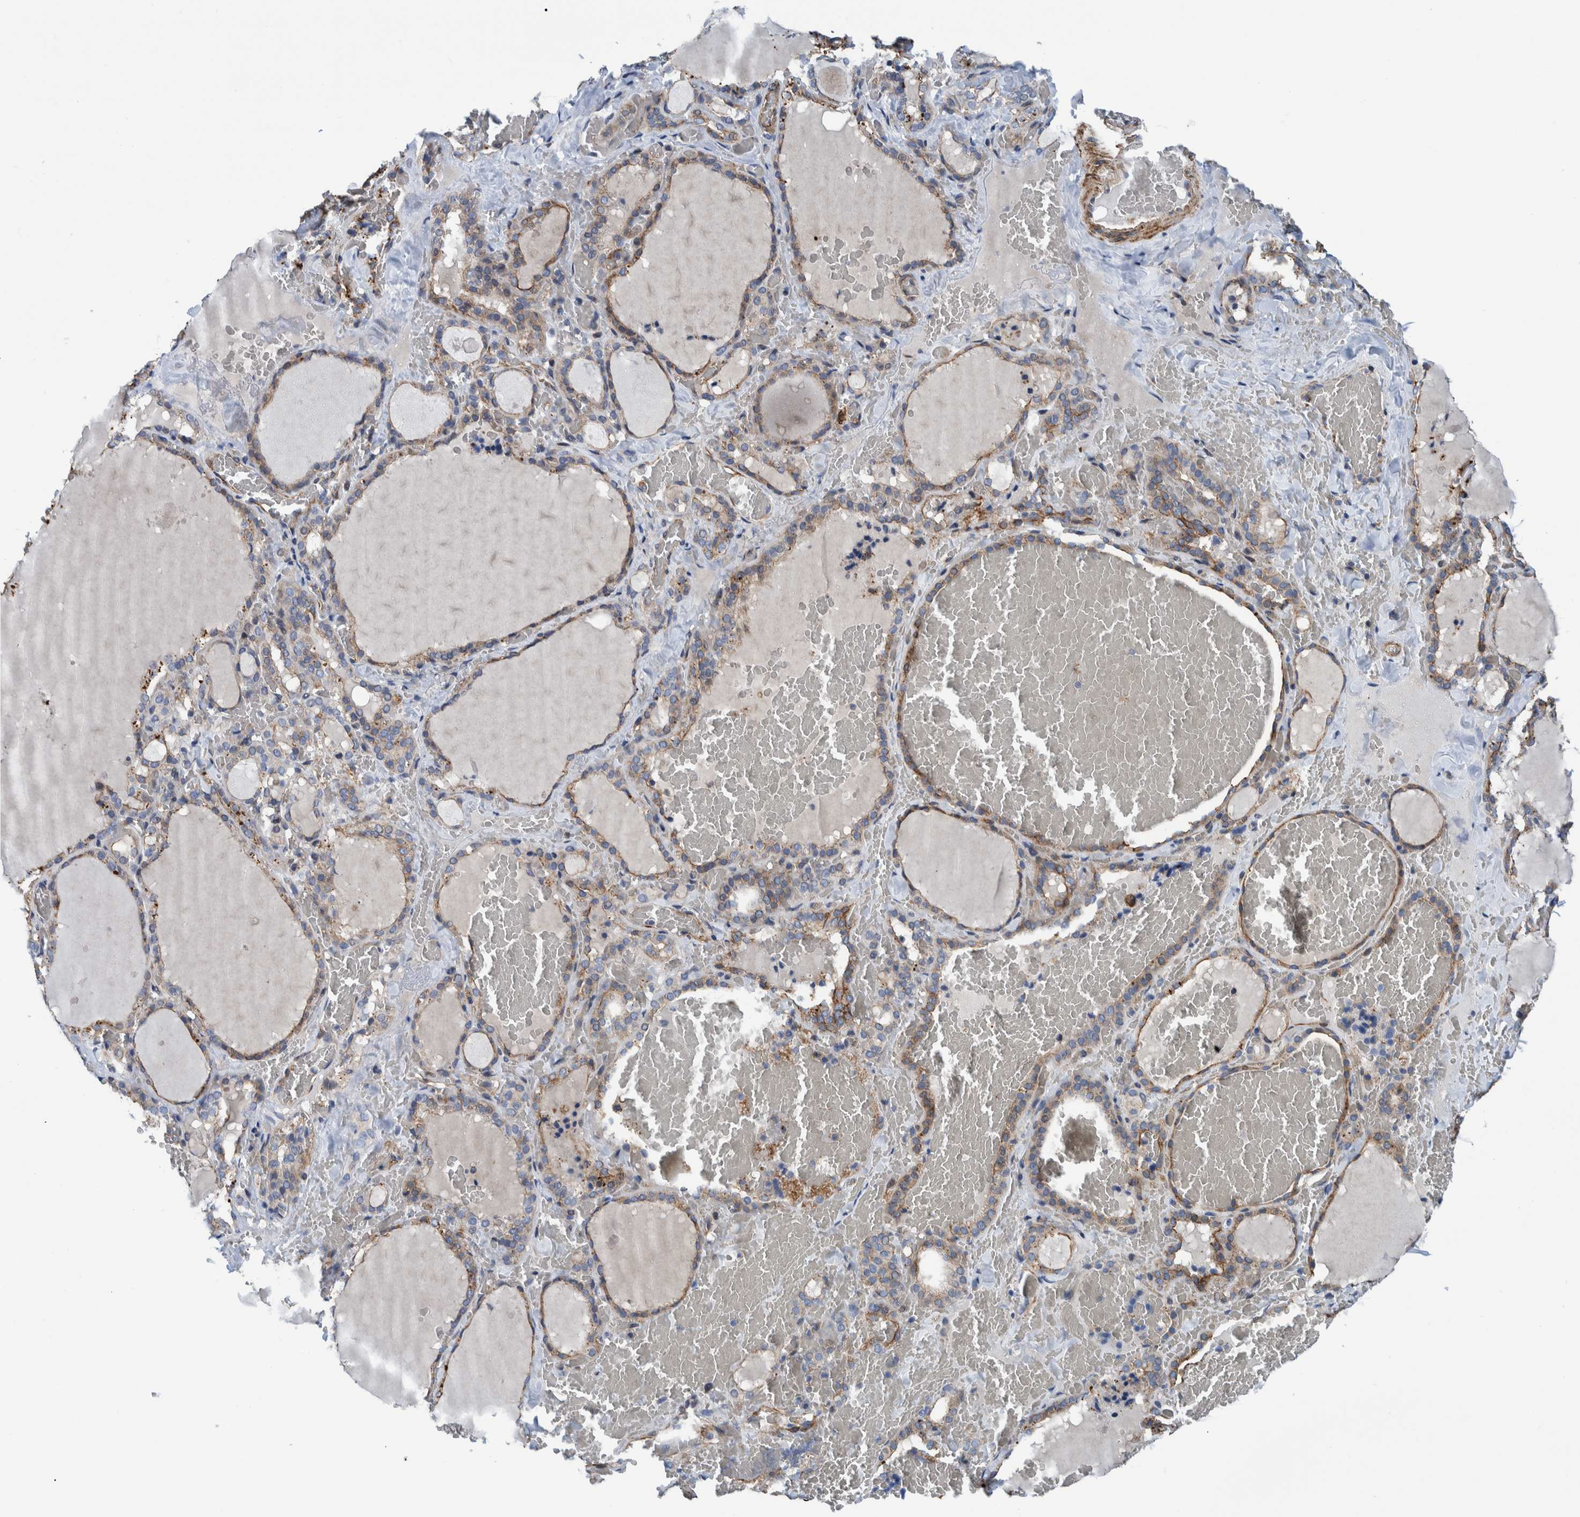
{"staining": {"intensity": "moderate", "quantity": "25%-75%", "location": "cytoplasmic/membranous"}, "tissue": "thyroid gland", "cell_type": "Glandular cells", "image_type": "normal", "snomed": [{"axis": "morphology", "description": "Normal tissue, NOS"}, {"axis": "topography", "description": "Thyroid gland"}], "caption": "Thyroid gland stained with DAB (3,3'-diaminobenzidine) immunohistochemistry reveals medium levels of moderate cytoplasmic/membranous staining in approximately 25%-75% of glandular cells.", "gene": "MKS1", "patient": {"sex": "female", "age": 22}}